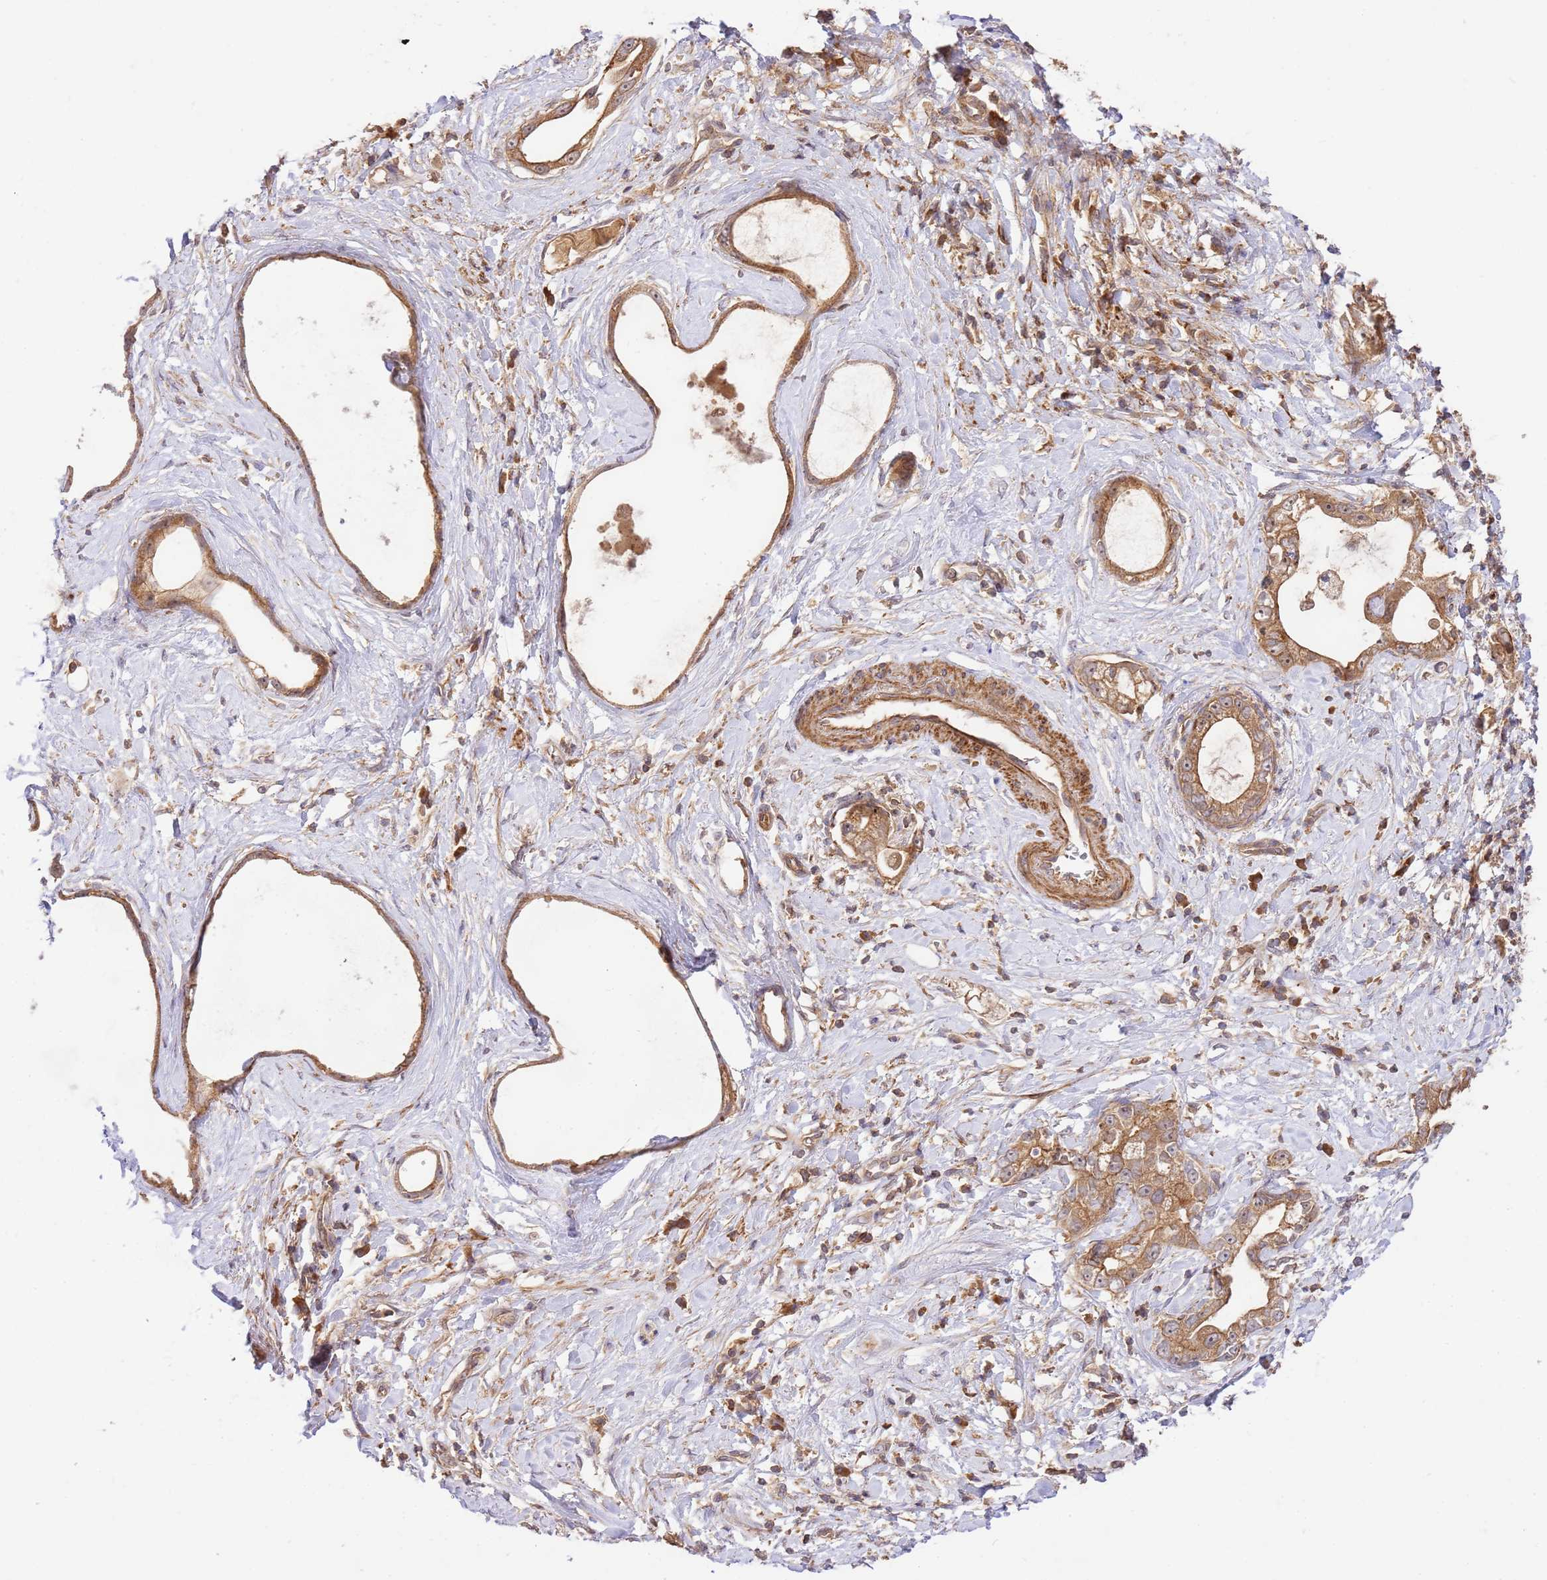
{"staining": {"intensity": "moderate", "quantity": ">75%", "location": "cytoplasmic/membranous"}, "tissue": "stomach cancer", "cell_type": "Tumor cells", "image_type": "cancer", "snomed": [{"axis": "morphology", "description": "Adenocarcinoma, NOS"}, {"axis": "topography", "description": "Stomach"}], "caption": "This is a photomicrograph of immunohistochemistry staining of adenocarcinoma (stomach), which shows moderate expression in the cytoplasmic/membranous of tumor cells.", "gene": "GAREM1", "patient": {"sex": "male", "age": 55}}